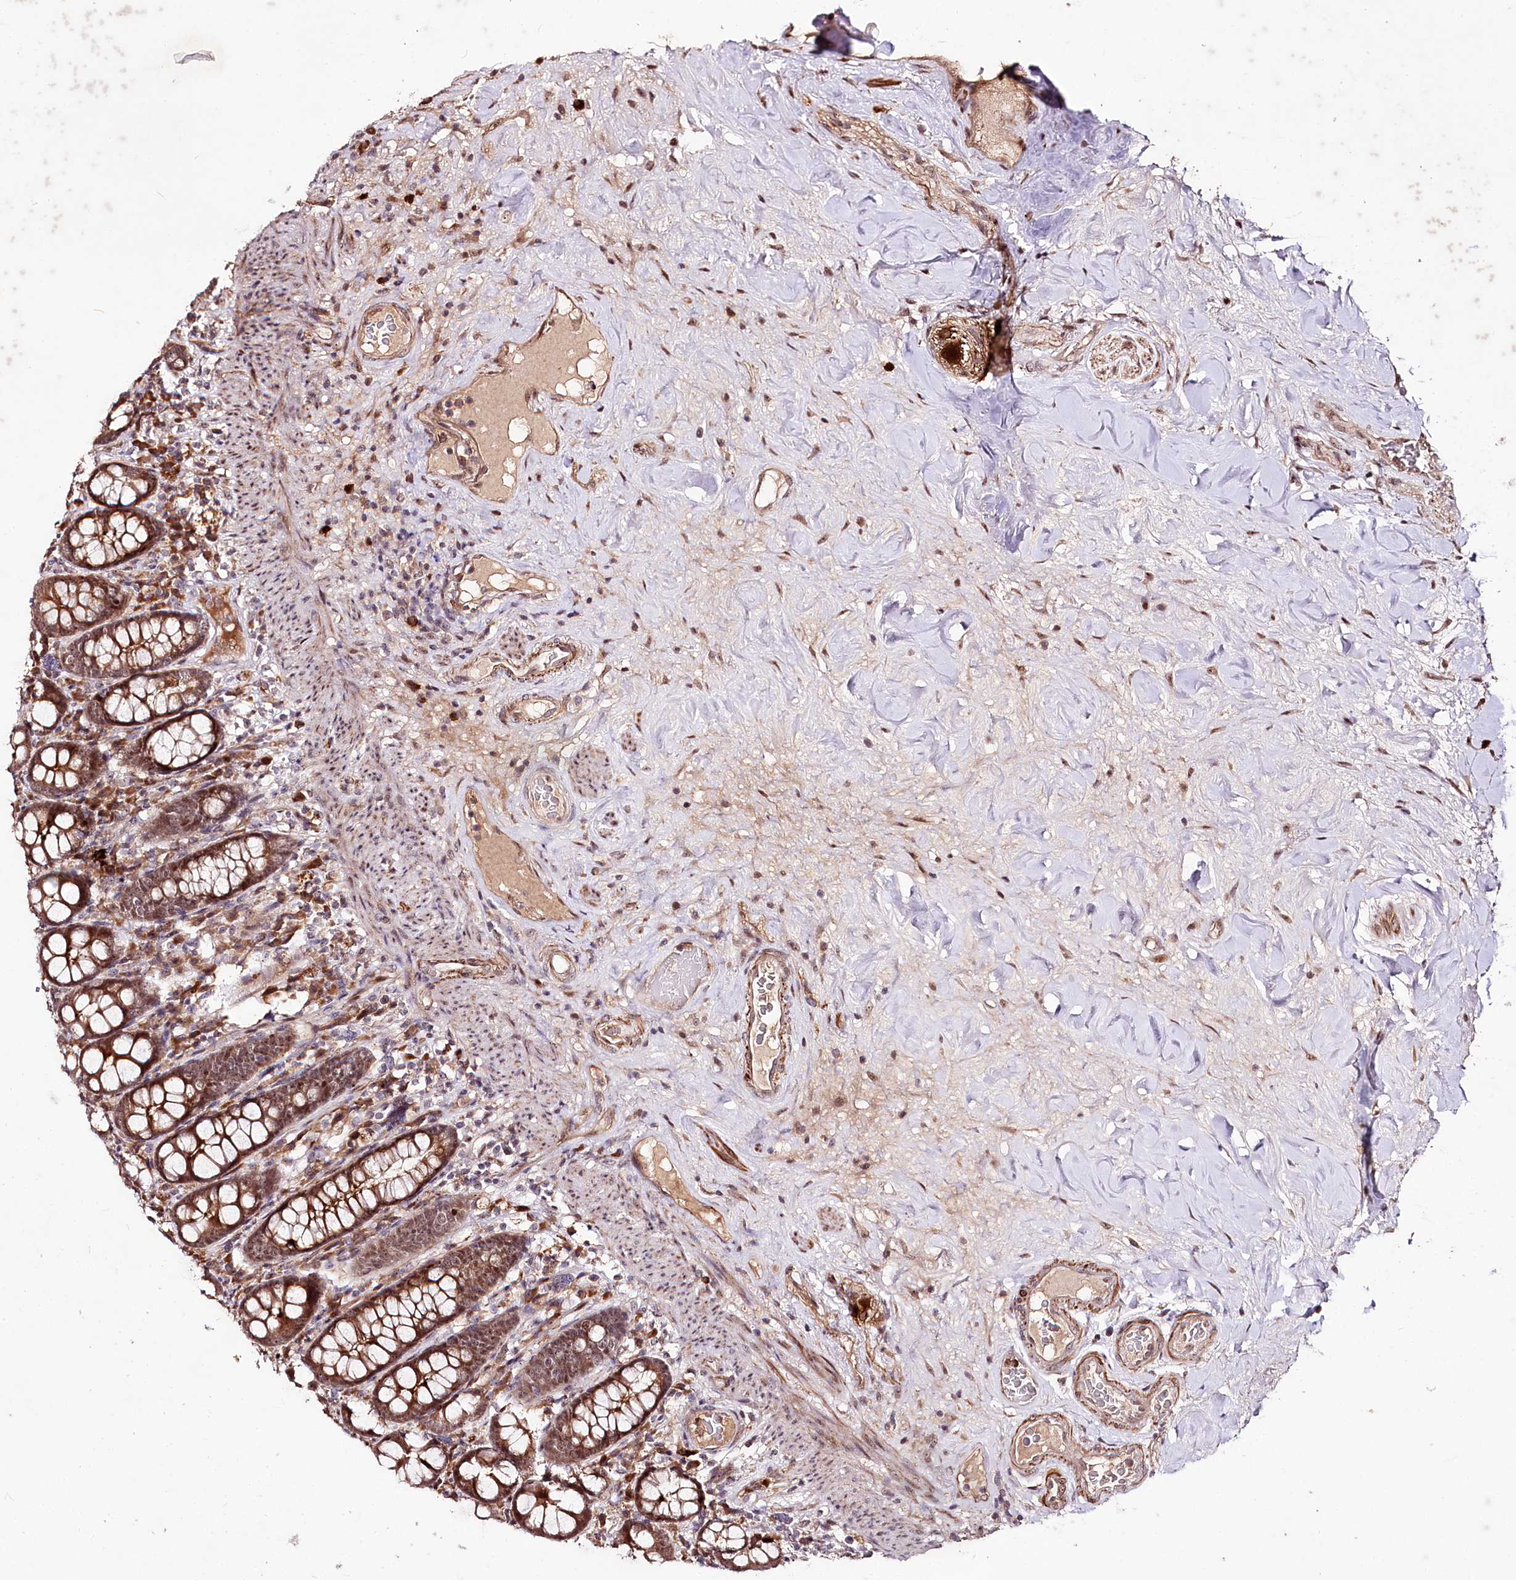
{"staining": {"intensity": "moderate", "quantity": ">75%", "location": "cytoplasmic/membranous"}, "tissue": "colon", "cell_type": "Endothelial cells", "image_type": "normal", "snomed": [{"axis": "morphology", "description": "Normal tissue, NOS"}, {"axis": "topography", "description": "Colon"}], "caption": "Immunohistochemistry photomicrograph of normal colon: colon stained using immunohistochemistry exhibits medium levels of moderate protein expression localized specifically in the cytoplasmic/membranous of endothelial cells, appearing as a cytoplasmic/membranous brown color.", "gene": "DMP1", "patient": {"sex": "female", "age": 79}}